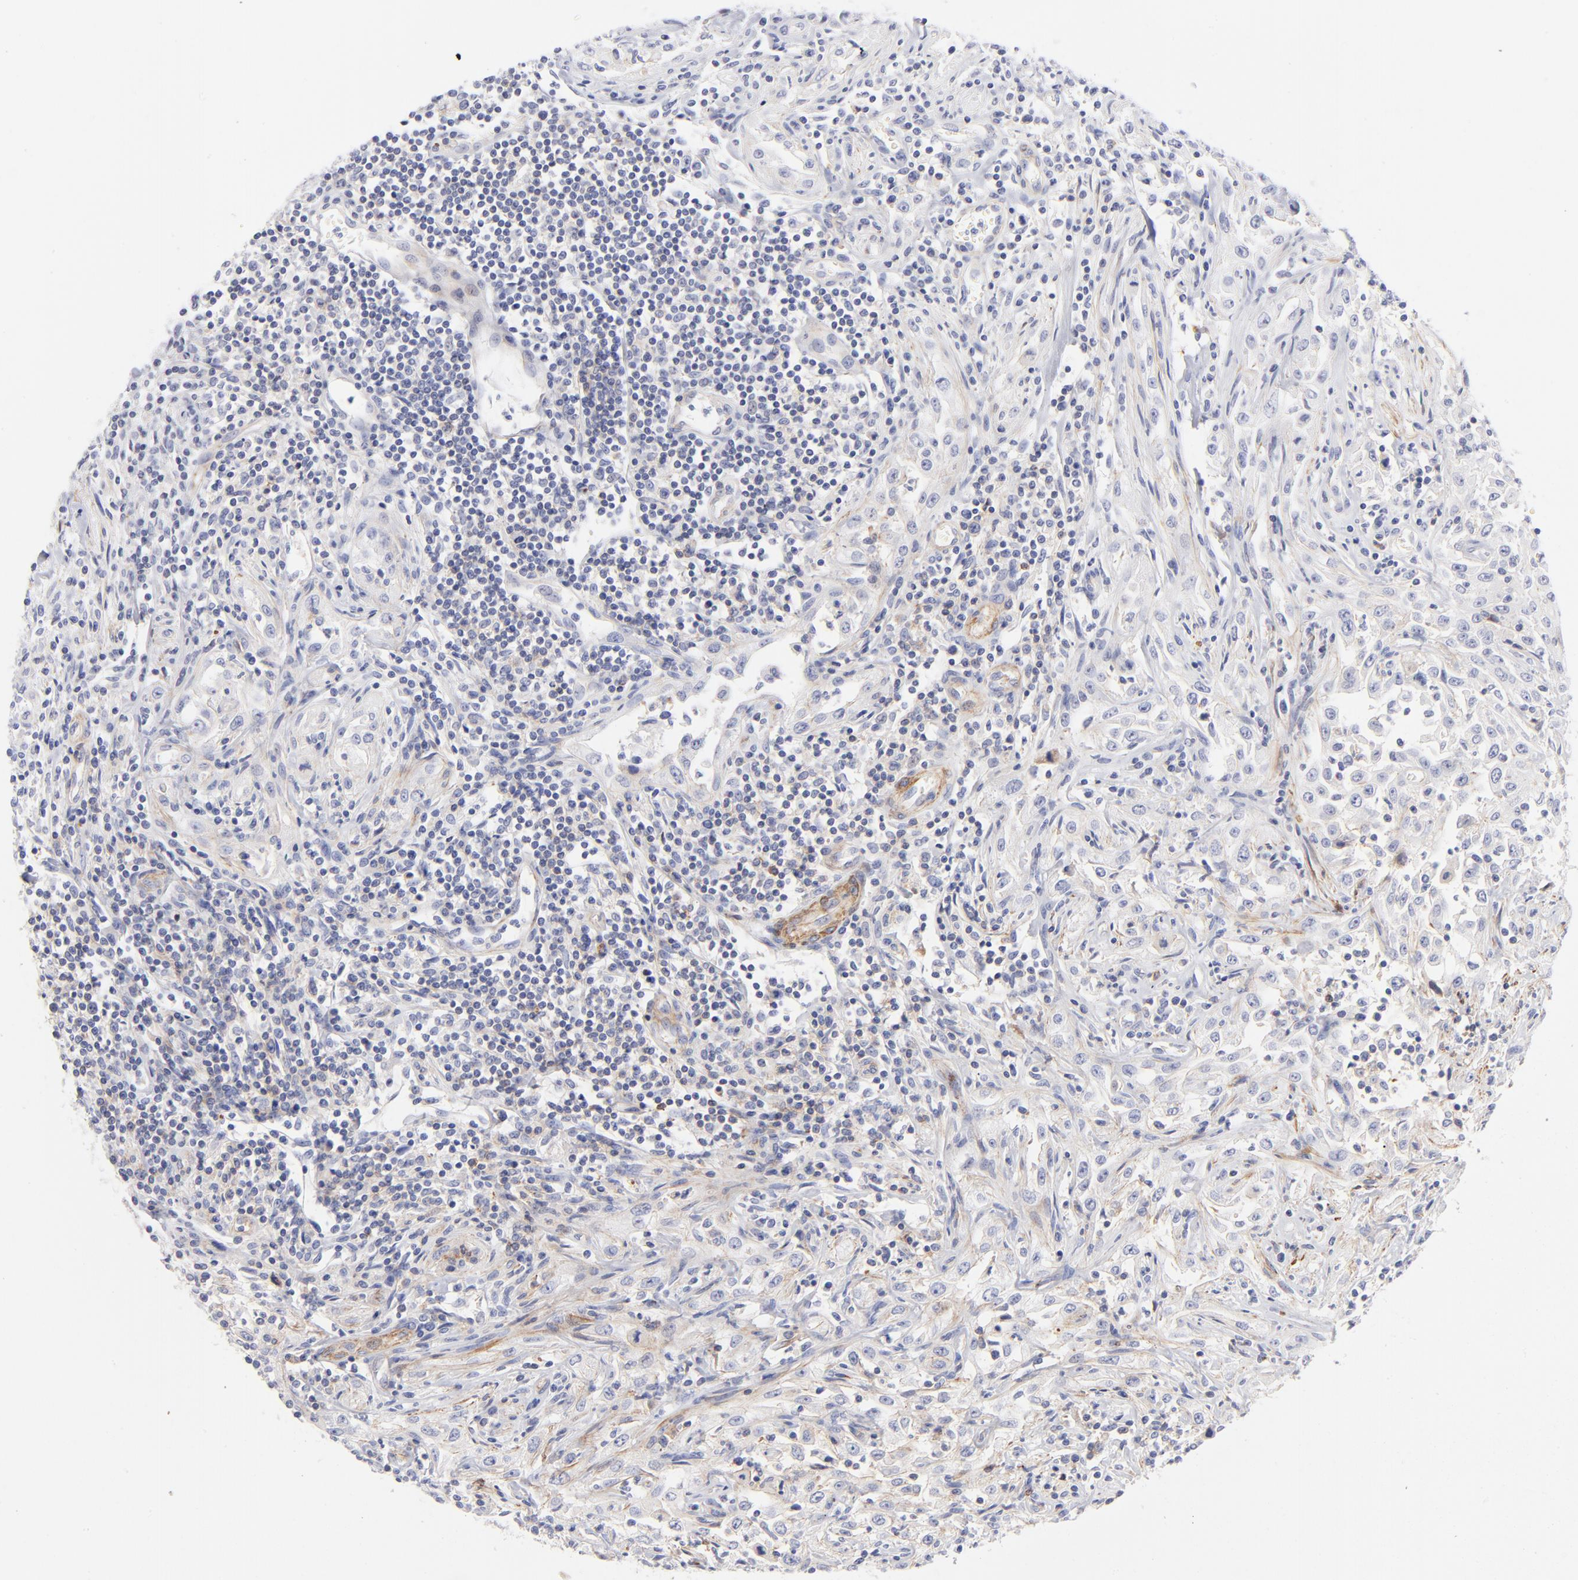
{"staining": {"intensity": "negative", "quantity": "none", "location": "none"}, "tissue": "head and neck cancer", "cell_type": "Tumor cells", "image_type": "cancer", "snomed": [{"axis": "morphology", "description": "Squamous cell carcinoma, NOS"}, {"axis": "topography", "description": "Oral tissue"}, {"axis": "topography", "description": "Head-Neck"}], "caption": "IHC of human head and neck cancer (squamous cell carcinoma) reveals no positivity in tumor cells. Brightfield microscopy of immunohistochemistry stained with DAB (3,3'-diaminobenzidine) (brown) and hematoxylin (blue), captured at high magnification.", "gene": "ACTA2", "patient": {"sex": "female", "age": 76}}